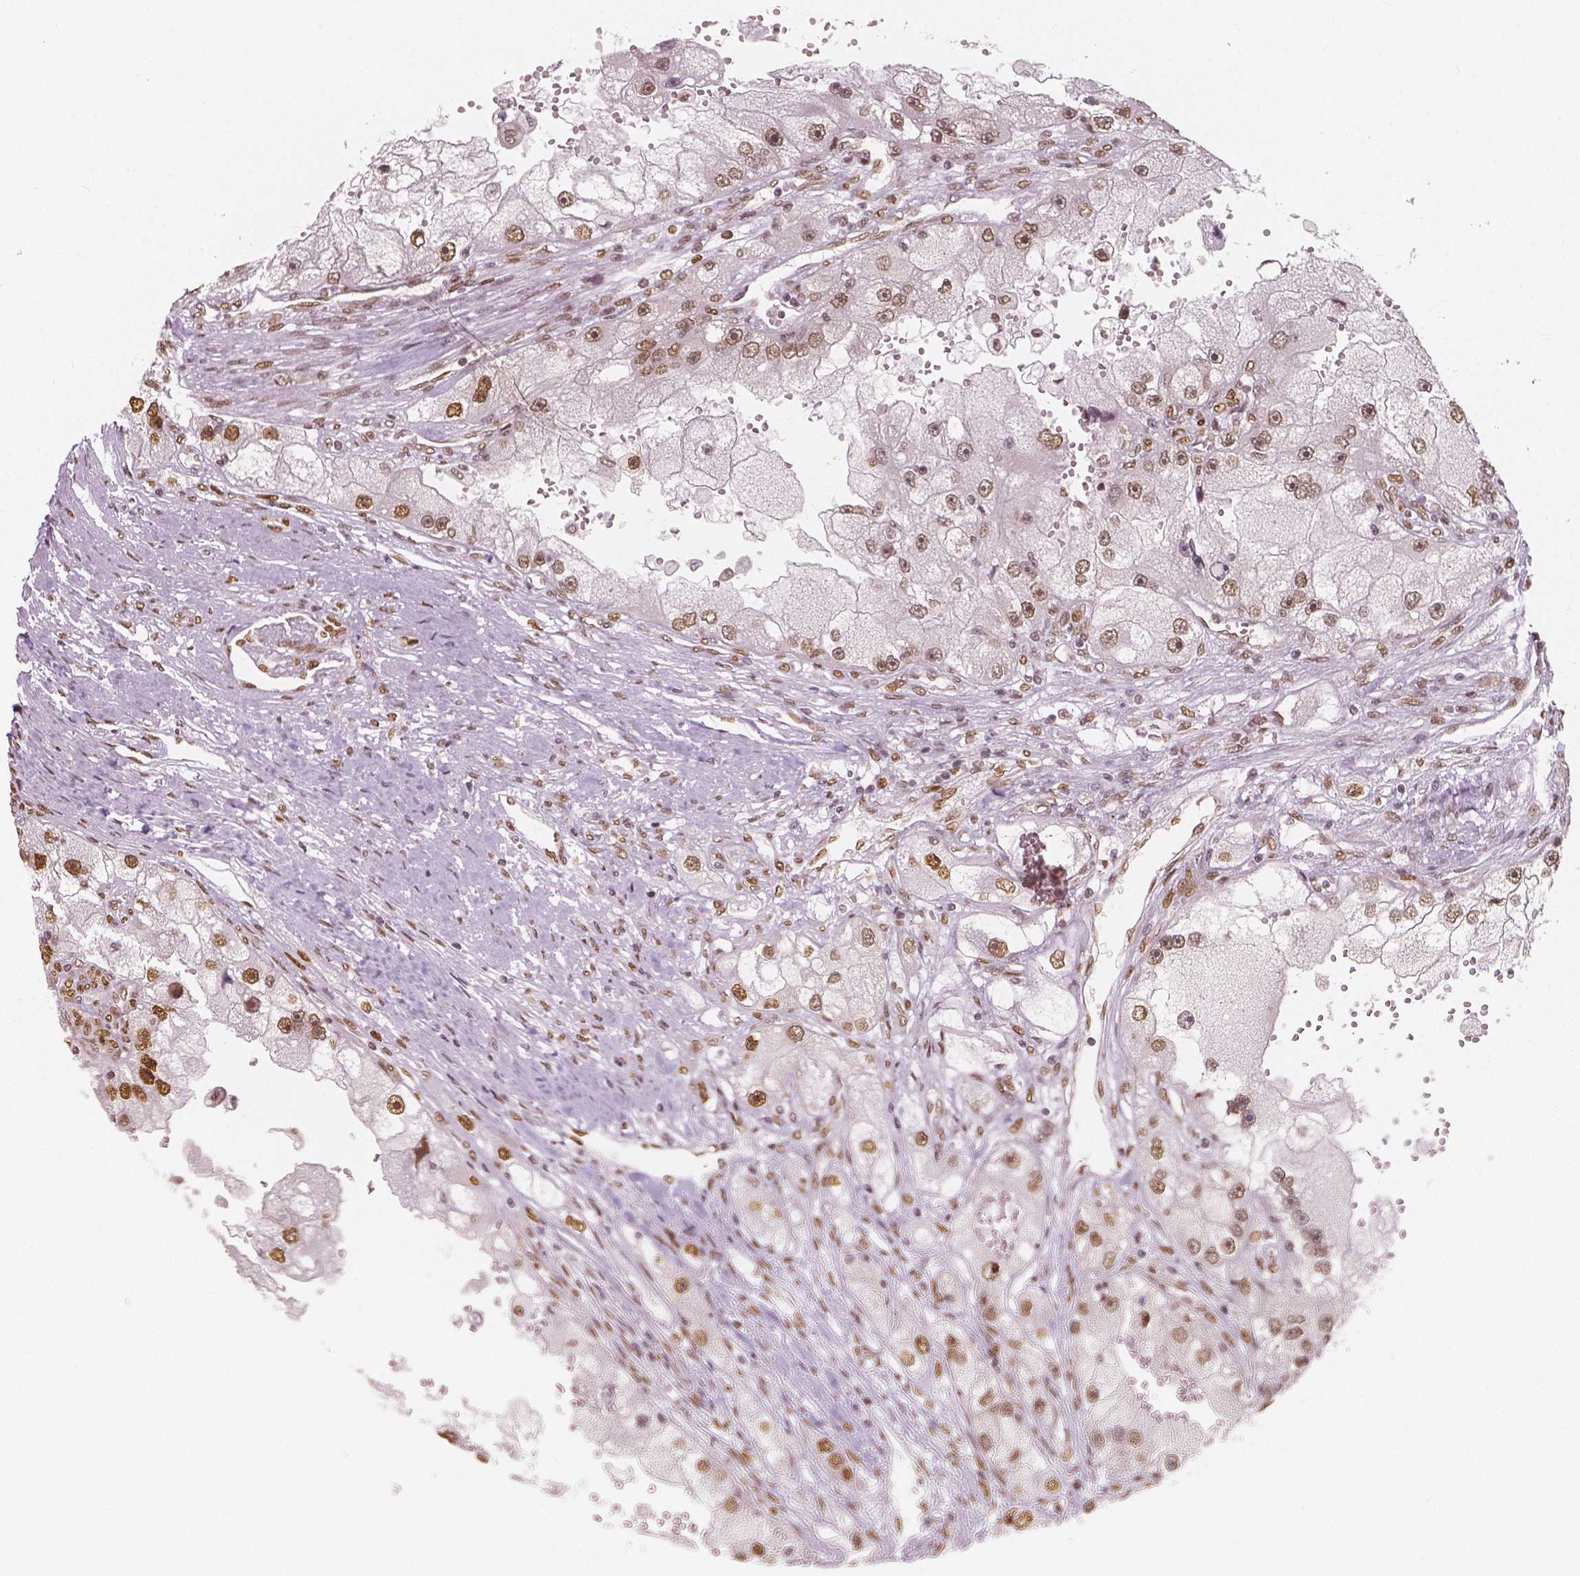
{"staining": {"intensity": "moderate", "quantity": ">75%", "location": "nuclear"}, "tissue": "renal cancer", "cell_type": "Tumor cells", "image_type": "cancer", "snomed": [{"axis": "morphology", "description": "Adenocarcinoma, NOS"}, {"axis": "topography", "description": "Kidney"}], "caption": "Protein expression analysis of human renal cancer reveals moderate nuclear expression in approximately >75% of tumor cells.", "gene": "NUCKS1", "patient": {"sex": "male", "age": 63}}